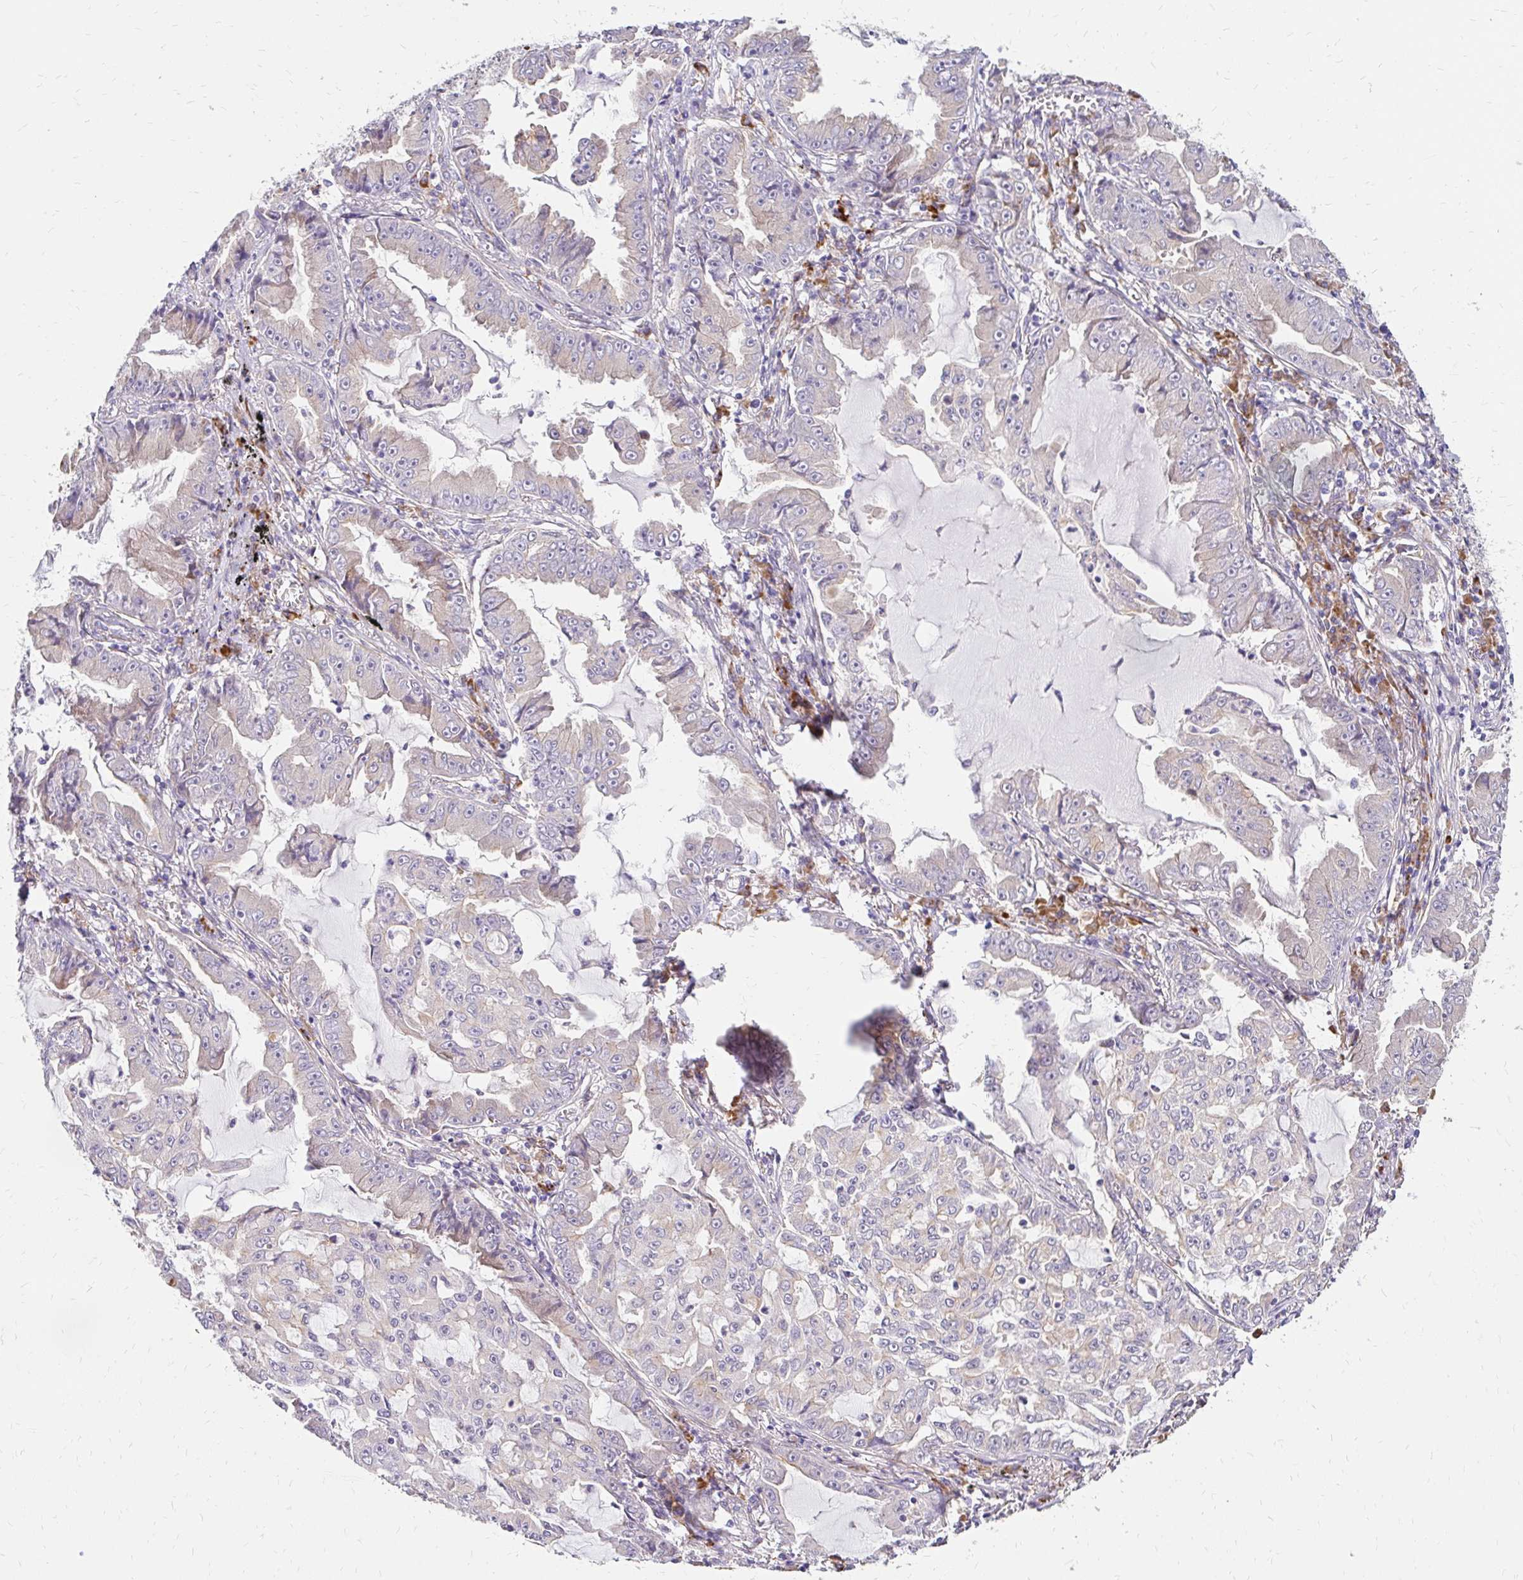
{"staining": {"intensity": "weak", "quantity": "<25%", "location": "cytoplasmic/membranous"}, "tissue": "lung cancer", "cell_type": "Tumor cells", "image_type": "cancer", "snomed": [{"axis": "morphology", "description": "Adenocarcinoma, NOS"}, {"axis": "topography", "description": "Lung"}], "caption": "Immunohistochemistry histopathology image of human lung adenocarcinoma stained for a protein (brown), which displays no expression in tumor cells.", "gene": "PRIMA1", "patient": {"sex": "female", "age": 52}}